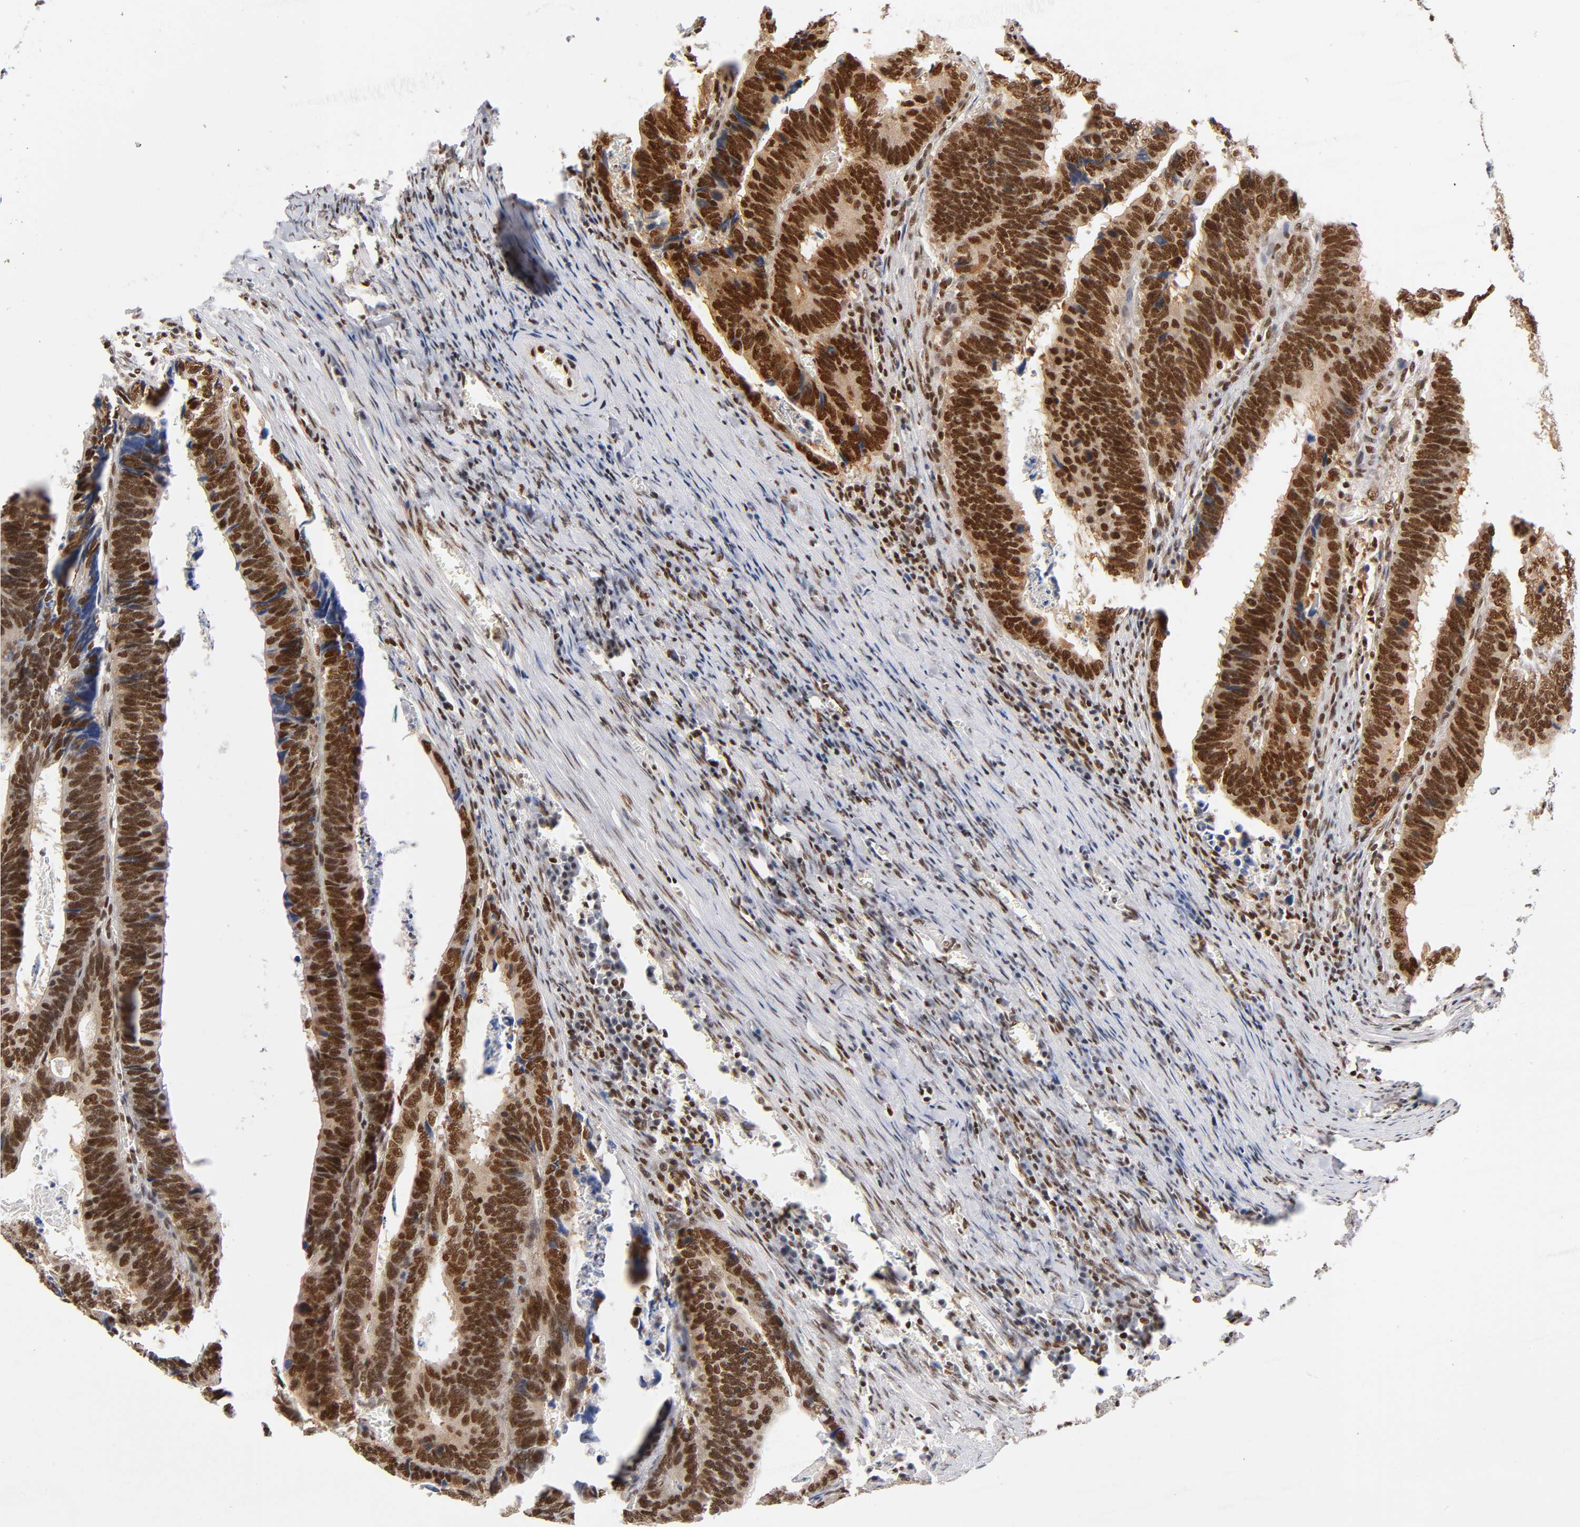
{"staining": {"intensity": "strong", "quantity": ">75%", "location": "nuclear"}, "tissue": "colorectal cancer", "cell_type": "Tumor cells", "image_type": "cancer", "snomed": [{"axis": "morphology", "description": "Adenocarcinoma, NOS"}, {"axis": "topography", "description": "Colon"}], "caption": "Immunohistochemistry (IHC) of colorectal cancer demonstrates high levels of strong nuclear expression in approximately >75% of tumor cells.", "gene": "ILKAP", "patient": {"sex": "male", "age": 72}}